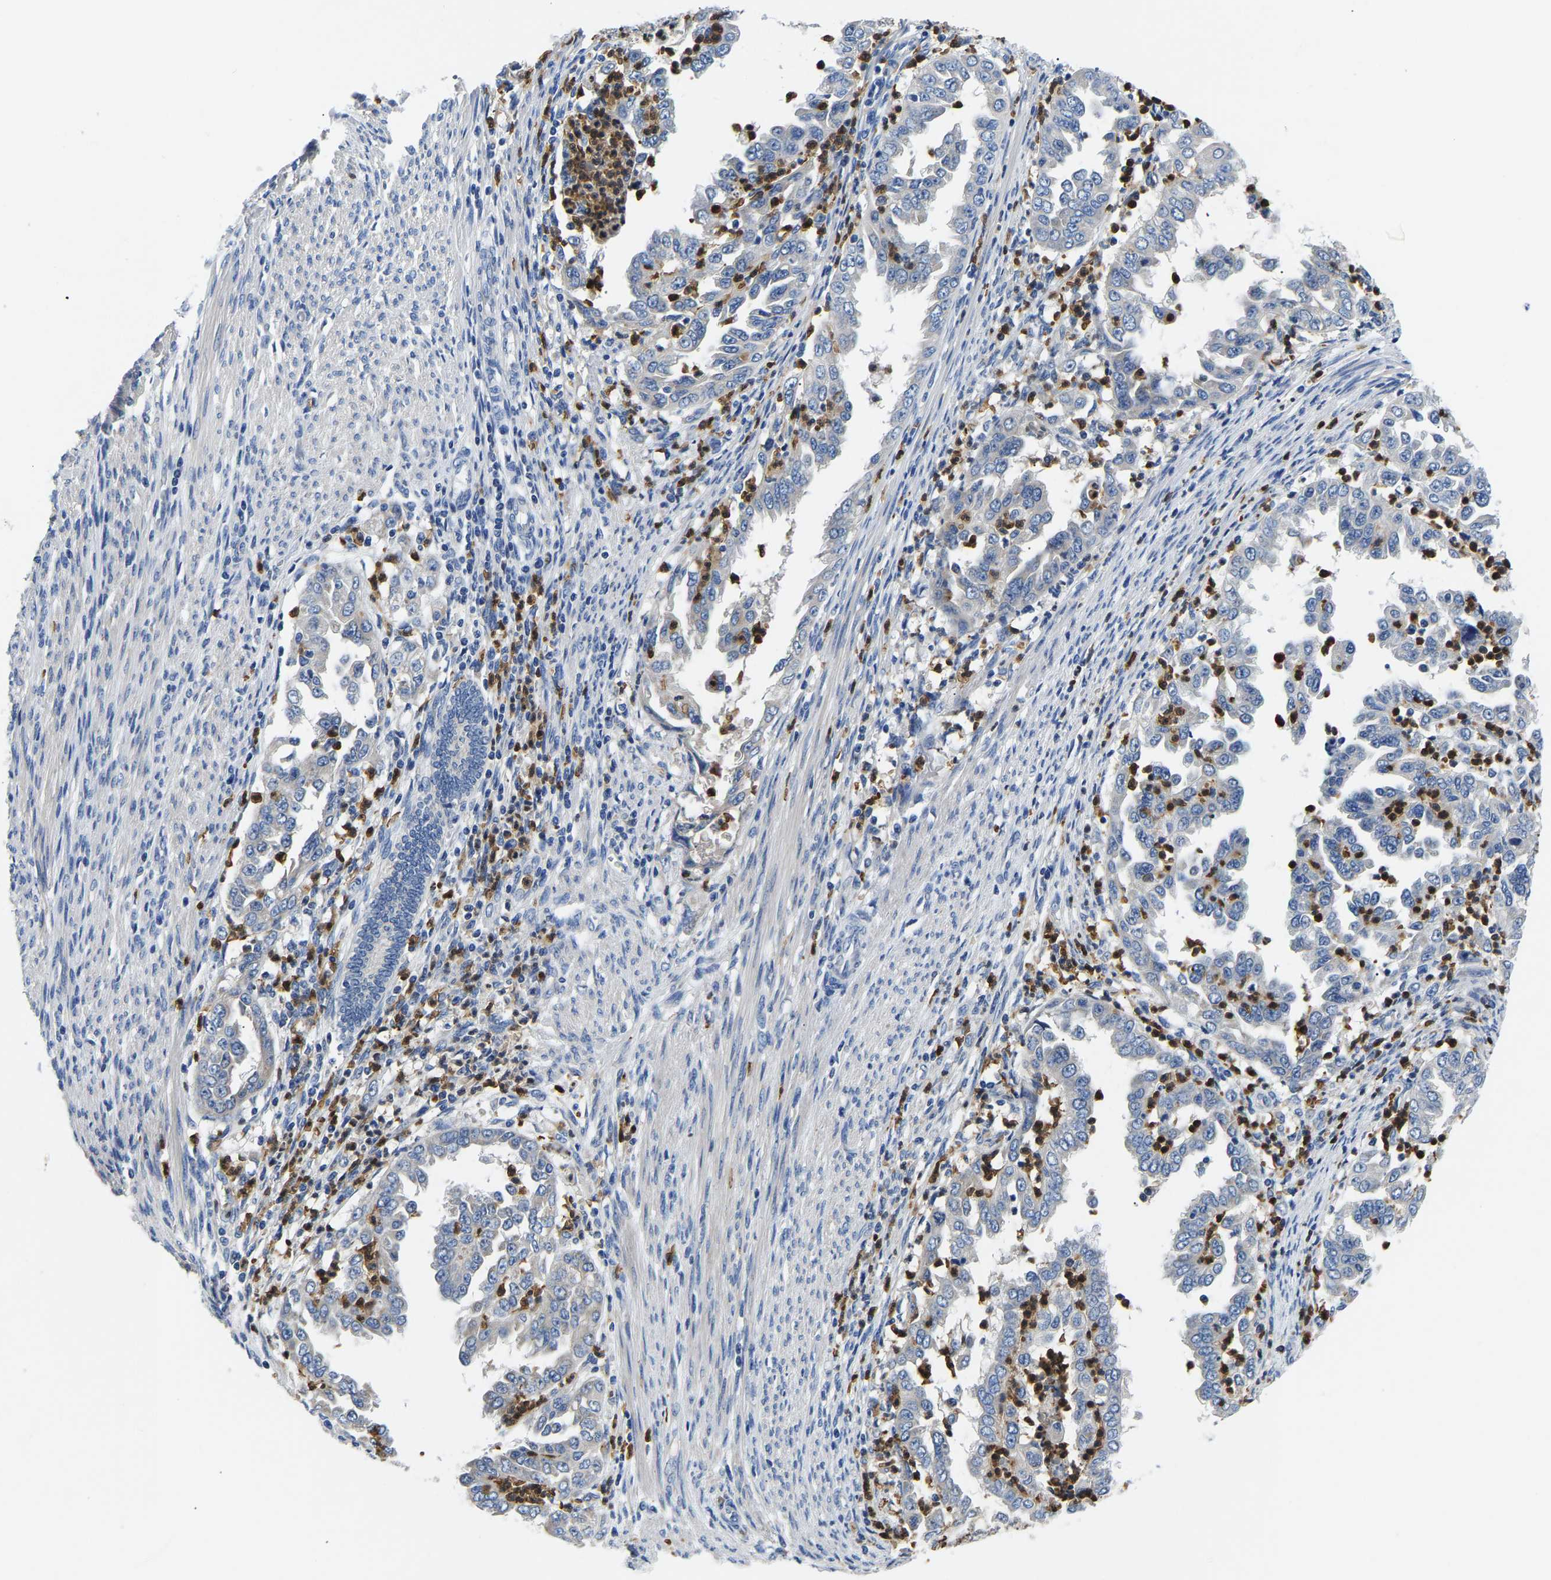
{"staining": {"intensity": "negative", "quantity": "none", "location": "none"}, "tissue": "endometrial cancer", "cell_type": "Tumor cells", "image_type": "cancer", "snomed": [{"axis": "morphology", "description": "Adenocarcinoma, NOS"}, {"axis": "topography", "description": "Endometrium"}], "caption": "Tumor cells are negative for protein expression in human endometrial adenocarcinoma.", "gene": "TOR1B", "patient": {"sex": "female", "age": 85}}